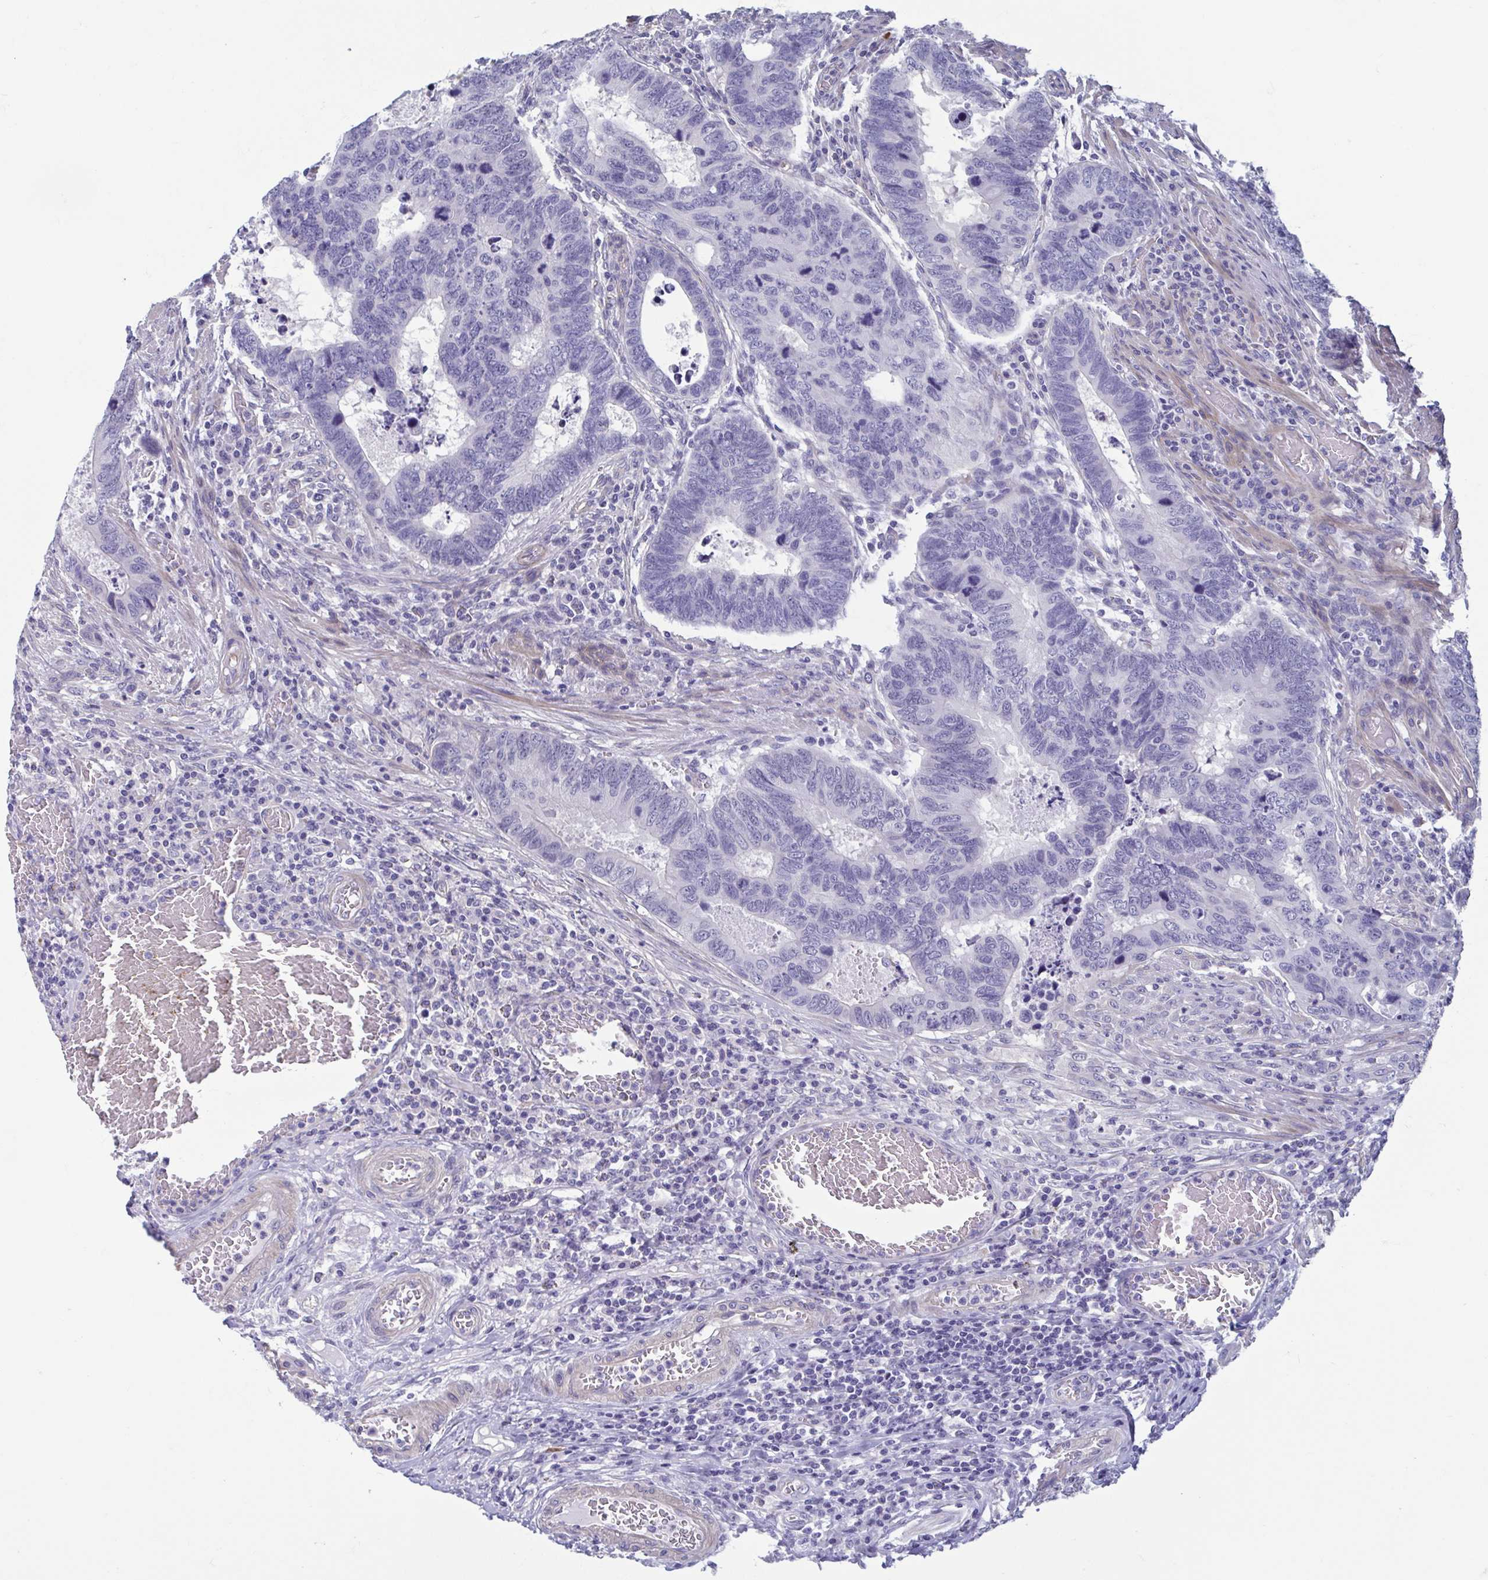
{"staining": {"intensity": "negative", "quantity": "none", "location": "none"}, "tissue": "colorectal cancer", "cell_type": "Tumor cells", "image_type": "cancer", "snomed": [{"axis": "morphology", "description": "Adenocarcinoma, NOS"}, {"axis": "topography", "description": "Colon"}], "caption": "Immunohistochemistry (IHC) image of neoplastic tissue: colorectal cancer stained with DAB shows no significant protein expression in tumor cells.", "gene": "MORC4", "patient": {"sex": "male", "age": 62}}